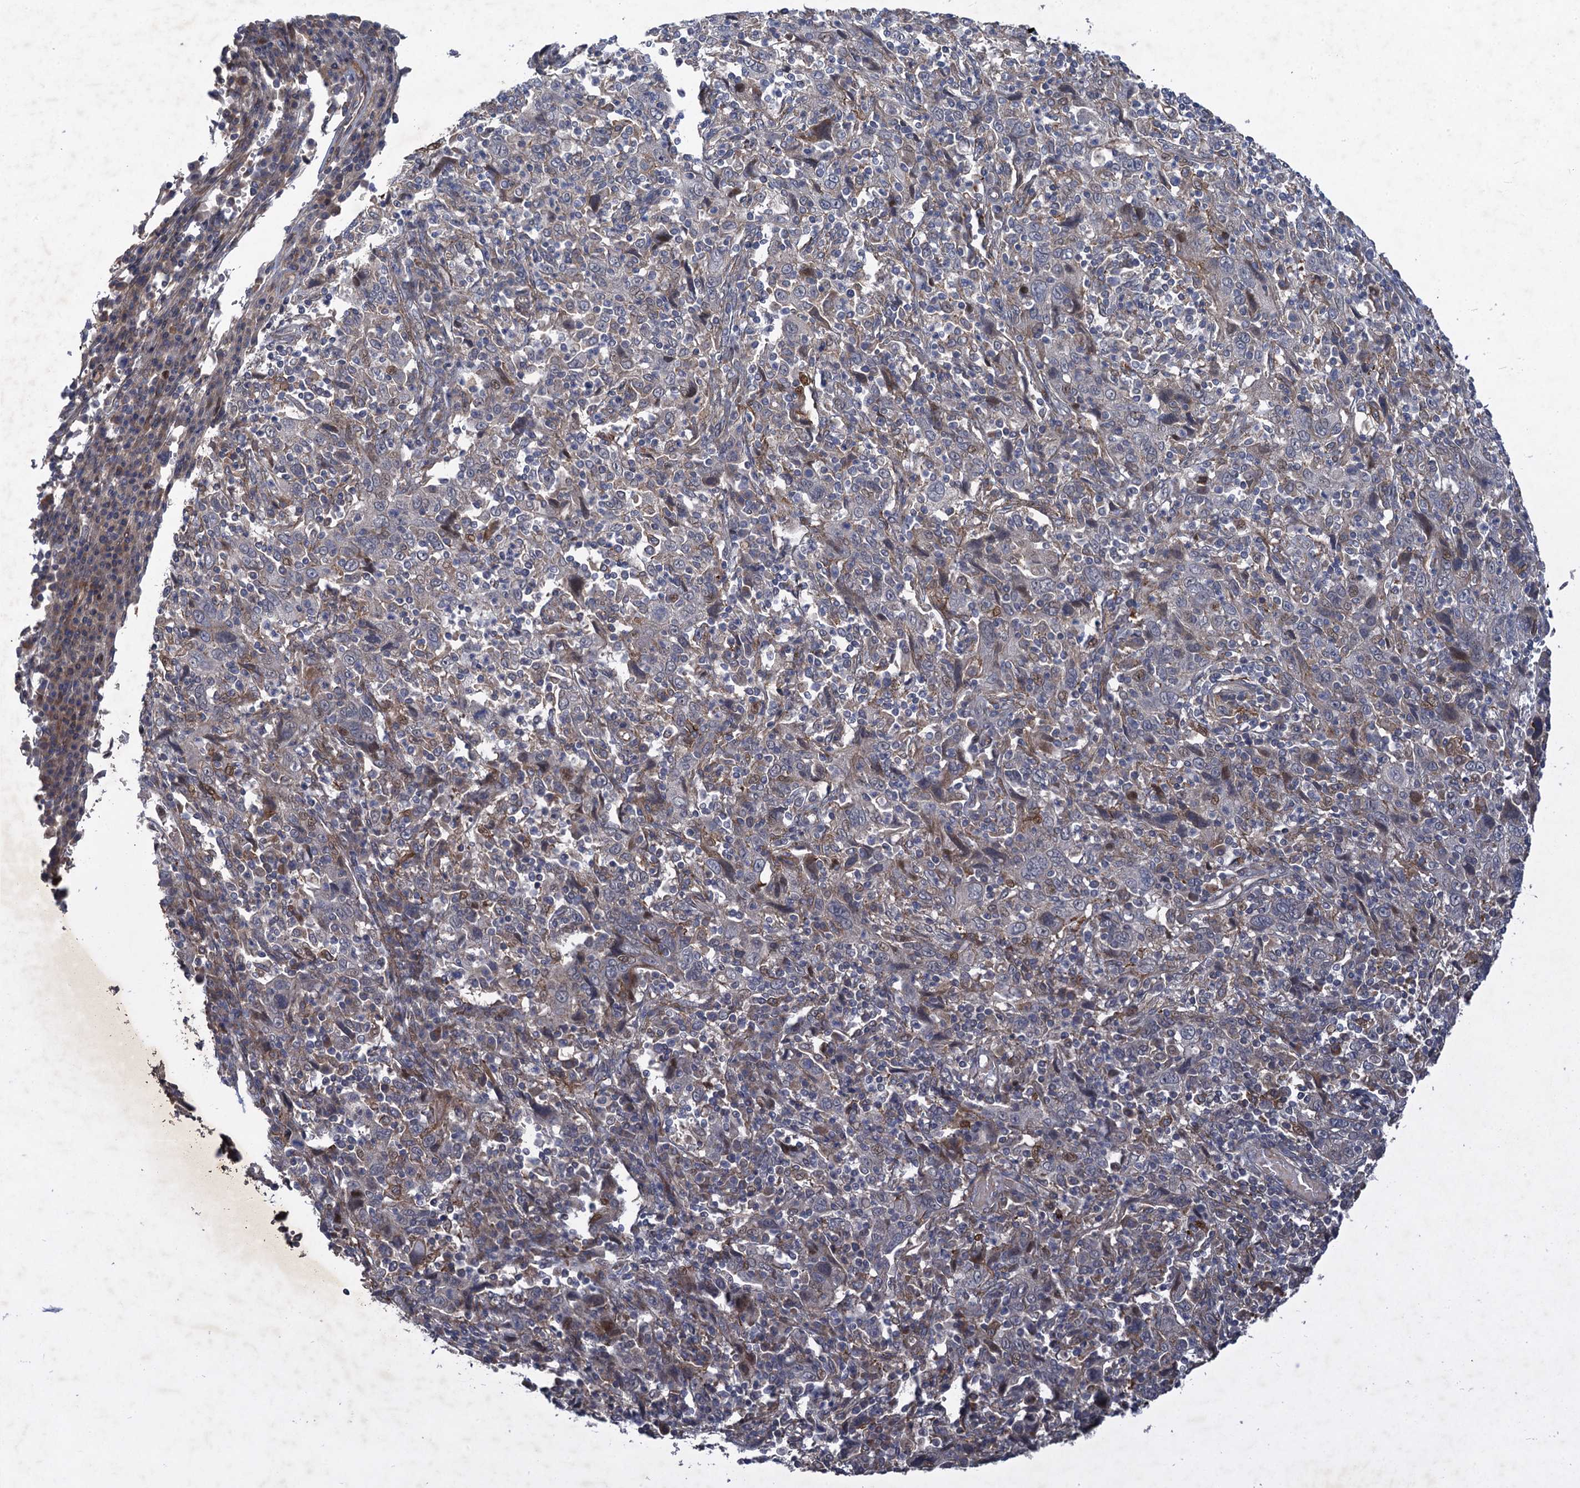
{"staining": {"intensity": "negative", "quantity": "none", "location": "none"}, "tissue": "cervical cancer", "cell_type": "Tumor cells", "image_type": "cancer", "snomed": [{"axis": "morphology", "description": "Squamous cell carcinoma, NOS"}, {"axis": "topography", "description": "Cervix"}], "caption": "DAB (3,3'-diaminobenzidine) immunohistochemical staining of human cervical squamous cell carcinoma displays no significant positivity in tumor cells.", "gene": "NUDT22", "patient": {"sex": "female", "age": 46}}